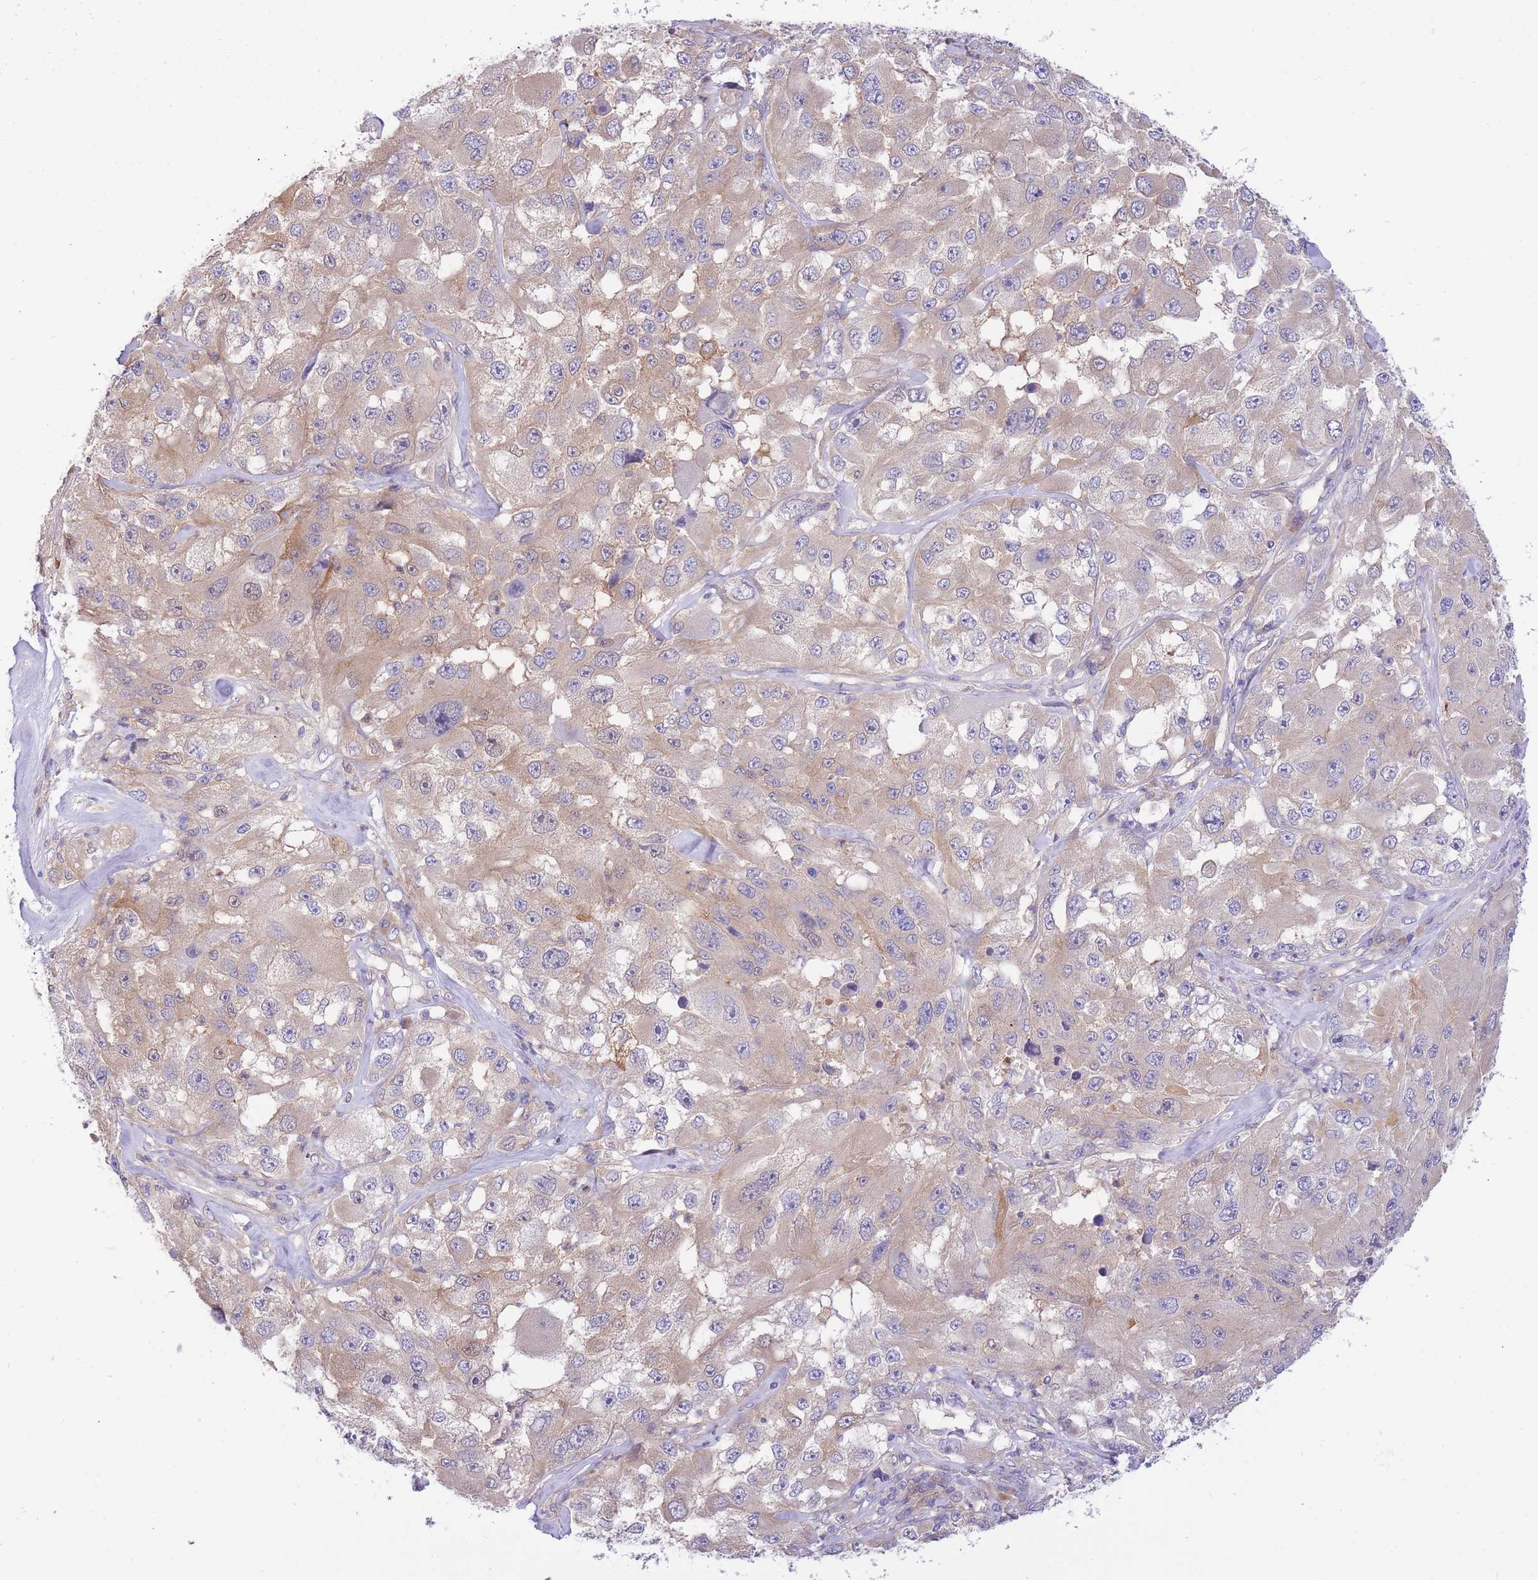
{"staining": {"intensity": "weak", "quantity": "25%-75%", "location": "cytoplasmic/membranous"}, "tissue": "melanoma", "cell_type": "Tumor cells", "image_type": "cancer", "snomed": [{"axis": "morphology", "description": "Malignant melanoma, Metastatic site"}, {"axis": "topography", "description": "Lymph node"}], "caption": "Melanoma stained with immunohistochemistry (IHC) displays weak cytoplasmic/membranous expression in approximately 25%-75% of tumor cells. The protein of interest is stained brown, and the nuclei are stained in blue (DAB (3,3'-diaminobenzidine) IHC with brightfield microscopy, high magnification).", "gene": "NAMPT", "patient": {"sex": "male", "age": 62}}